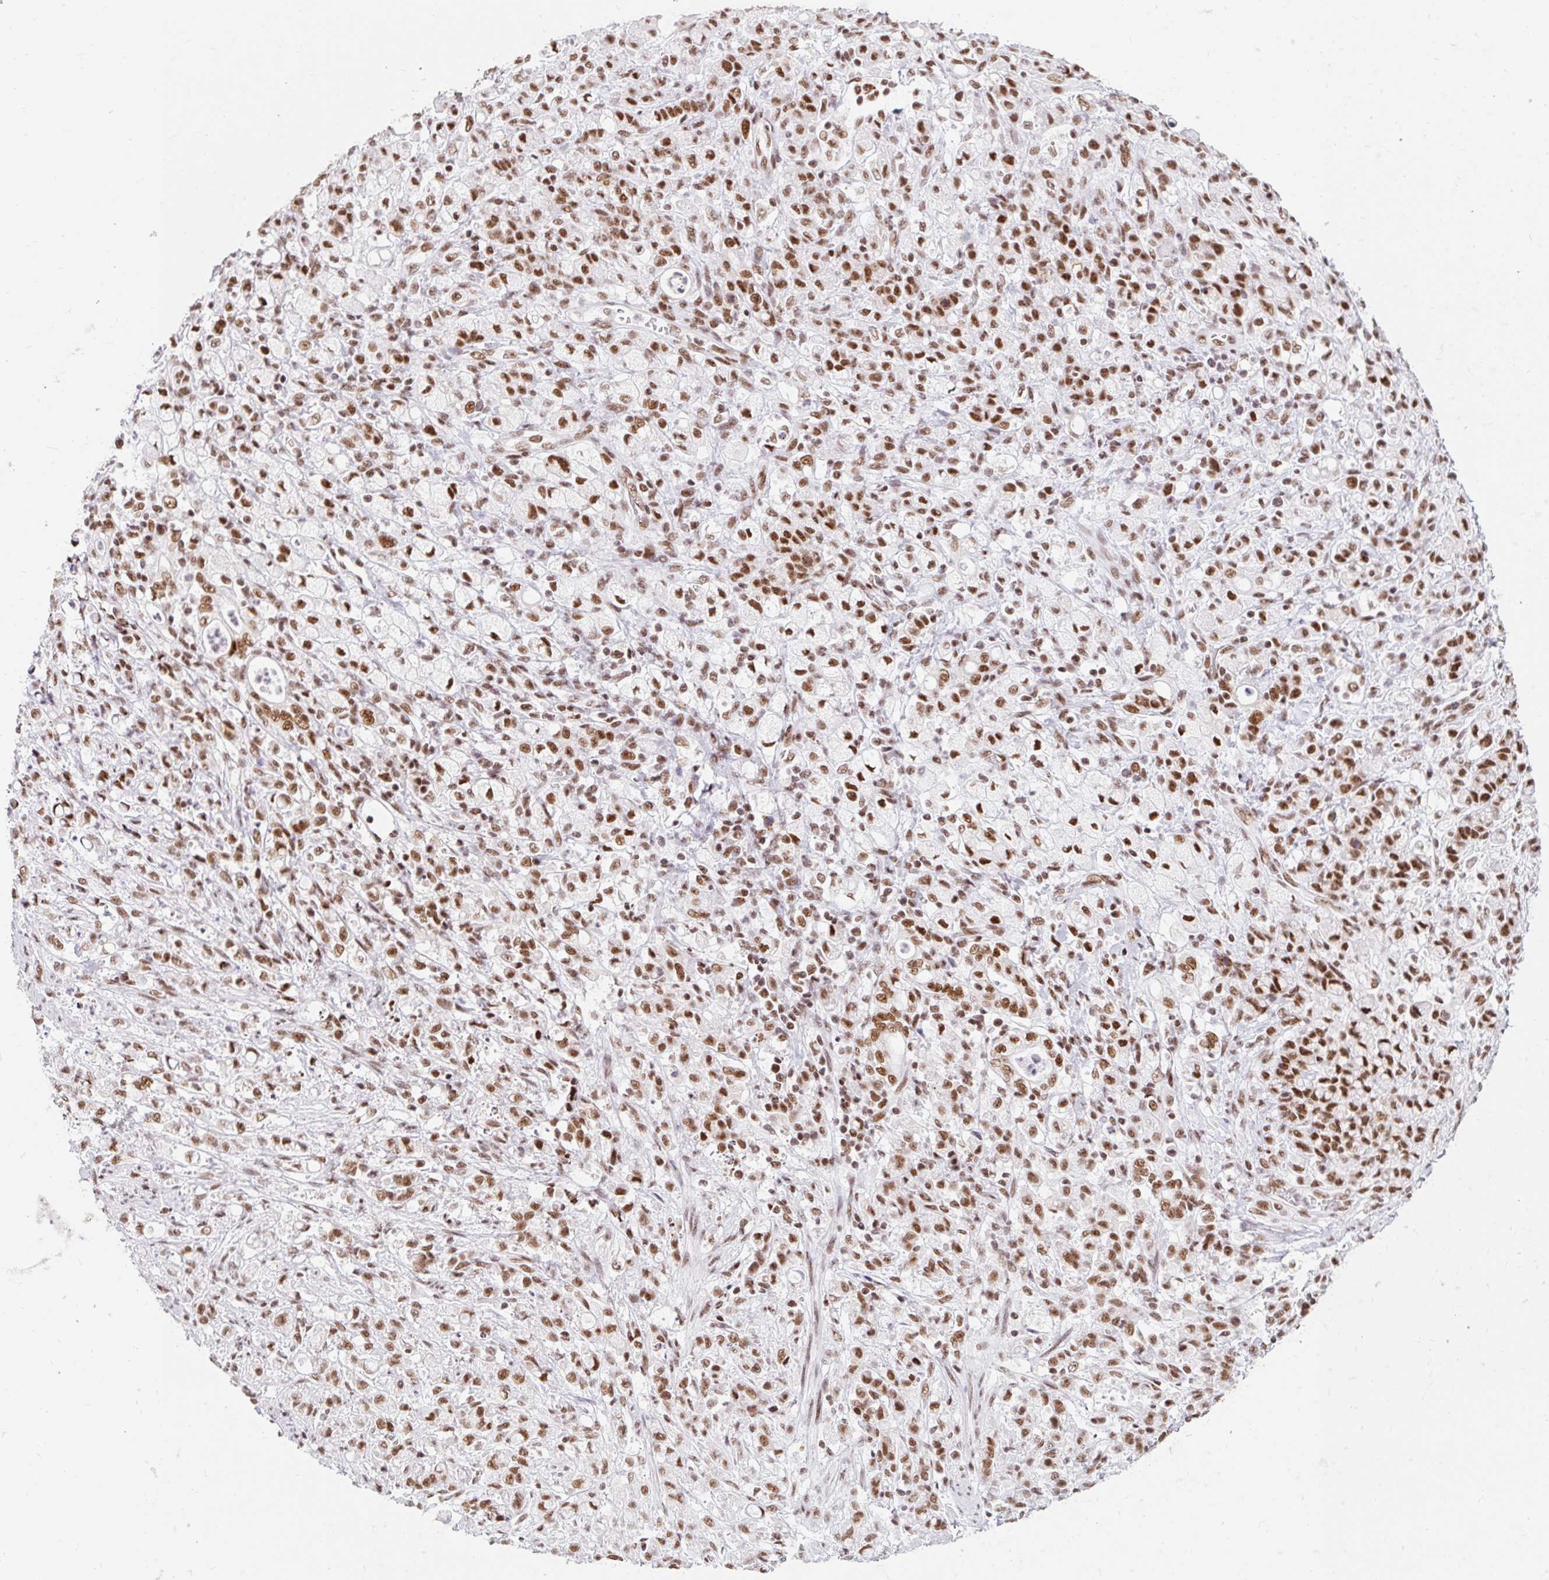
{"staining": {"intensity": "moderate", "quantity": ">75%", "location": "nuclear"}, "tissue": "stomach cancer", "cell_type": "Tumor cells", "image_type": "cancer", "snomed": [{"axis": "morphology", "description": "Adenocarcinoma, NOS"}, {"axis": "topography", "description": "Stomach"}], "caption": "Stomach cancer (adenocarcinoma) stained for a protein (brown) exhibits moderate nuclear positive staining in about >75% of tumor cells.", "gene": "SRSF10", "patient": {"sex": "female", "age": 60}}